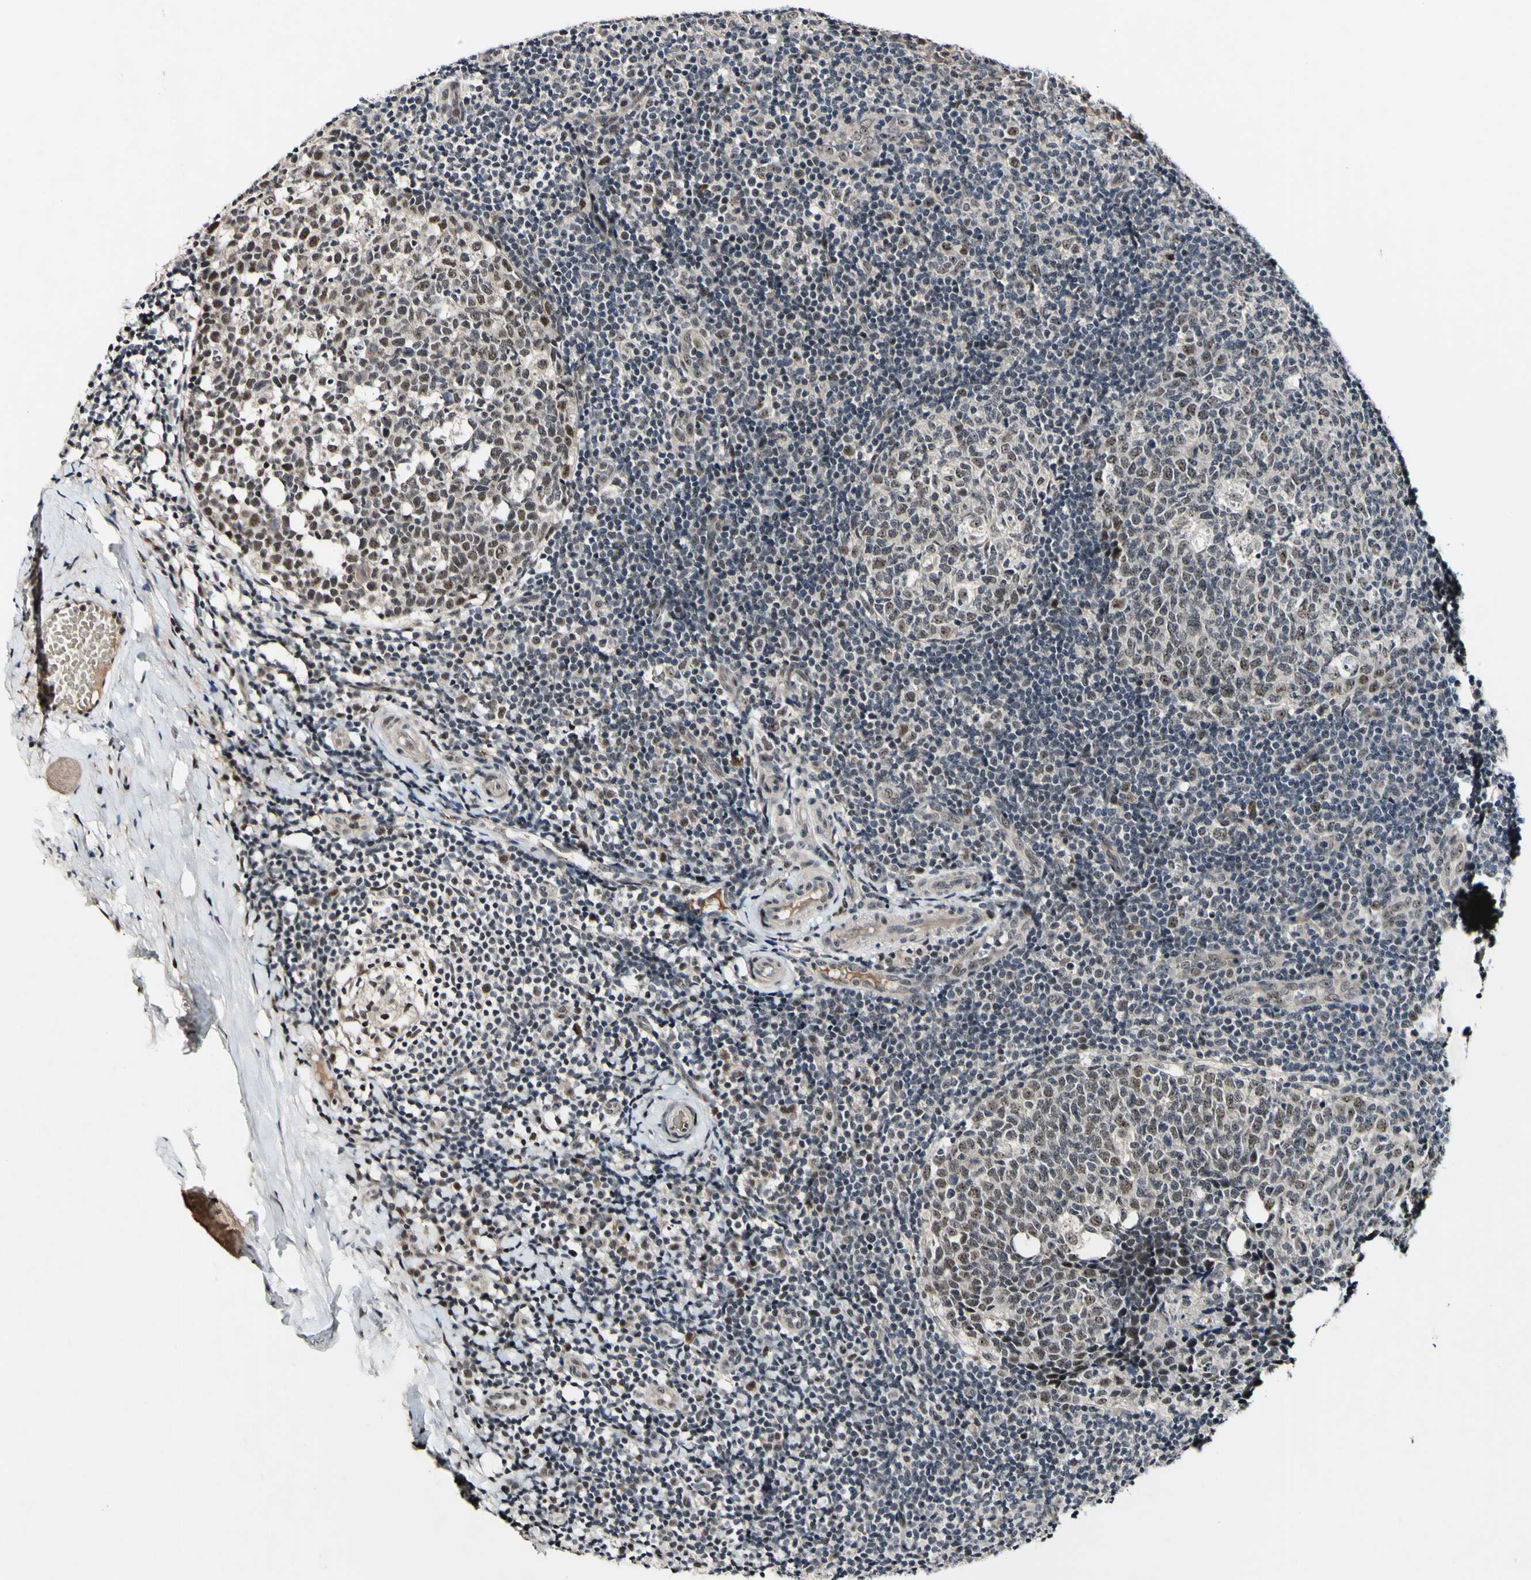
{"staining": {"intensity": "moderate", "quantity": "25%-75%", "location": "nuclear"}, "tissue": "tonsil", "cell_type": "Germinal center cells", "image_type": "normal", "snomed": [{"axis": "morphology", "description": "Normal tissue, NOS"}, {"axis": "topography", "description": "Tonsil"}], "caption": "IHC (DAB (3,3'-diaminobenzidine)) staining of normal human tonsil exhibits moderate nuclear protein positivity in about 25%-75% of germinal center cells. (brown staining indicates protein expression, while blue staining denotes nuclei).", "gene": "POLR2F", "patient": {"sex": "female", "age": 19}}